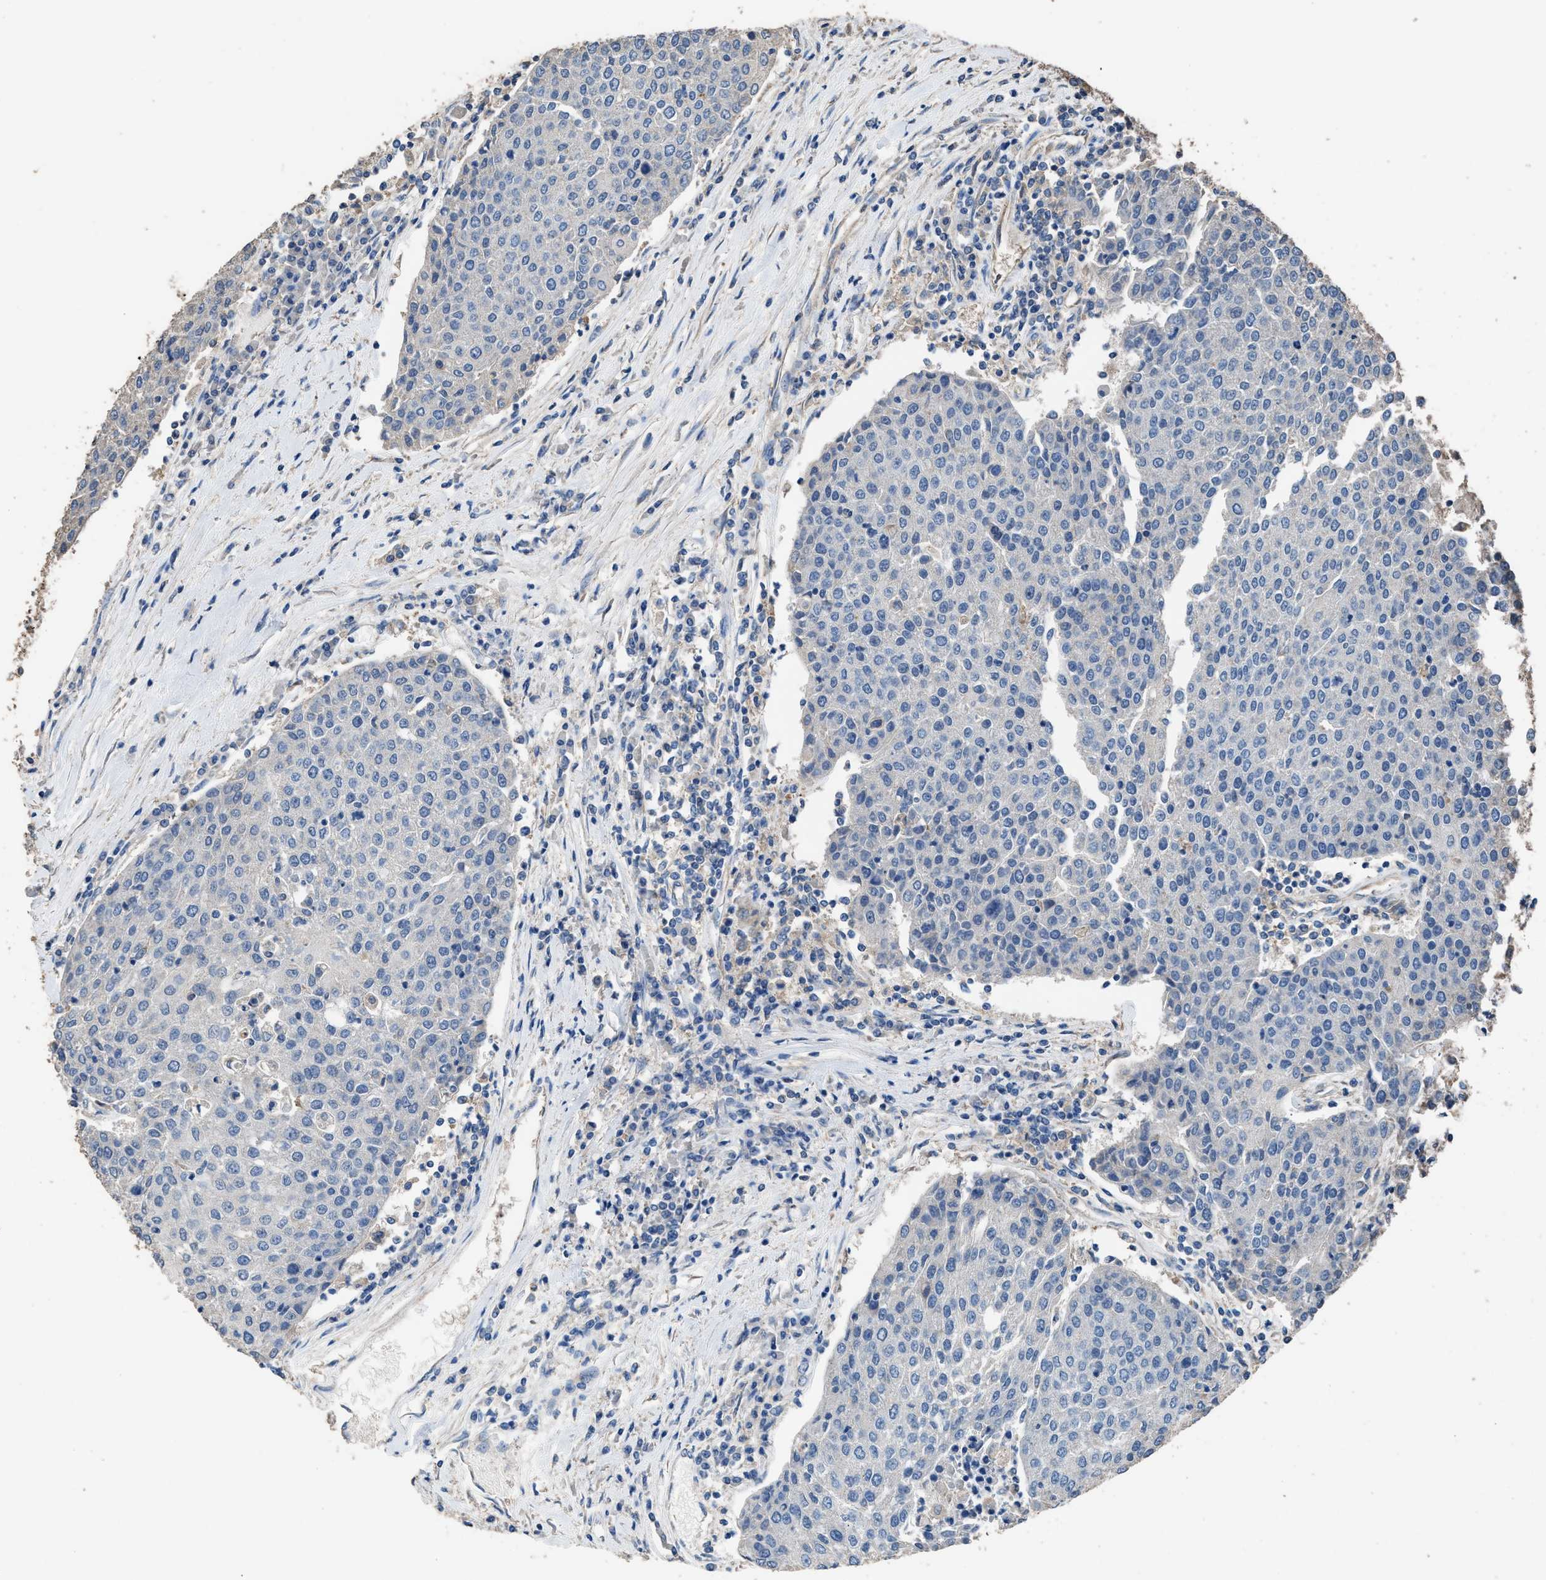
{"staining": {"intensity": "negative", "quantity": "none", "location": "none"}, "tissue": "urothelial cancer", "cell_type": "Tumor cells", "image_type": "cancer", "snomed": [{"axis": "morphology", "description": "Urothelial carcinoma, High grade"}, {"axis": "topography", "description": "Urinary bladder"}], "caption": "Human urothelial cancer stained for a protein using immunohistochemistry (IHC) exhibits no positivity in tumor cells.", "gene": "ITSN1", "patient": {"sex": "female", "age": 85}}